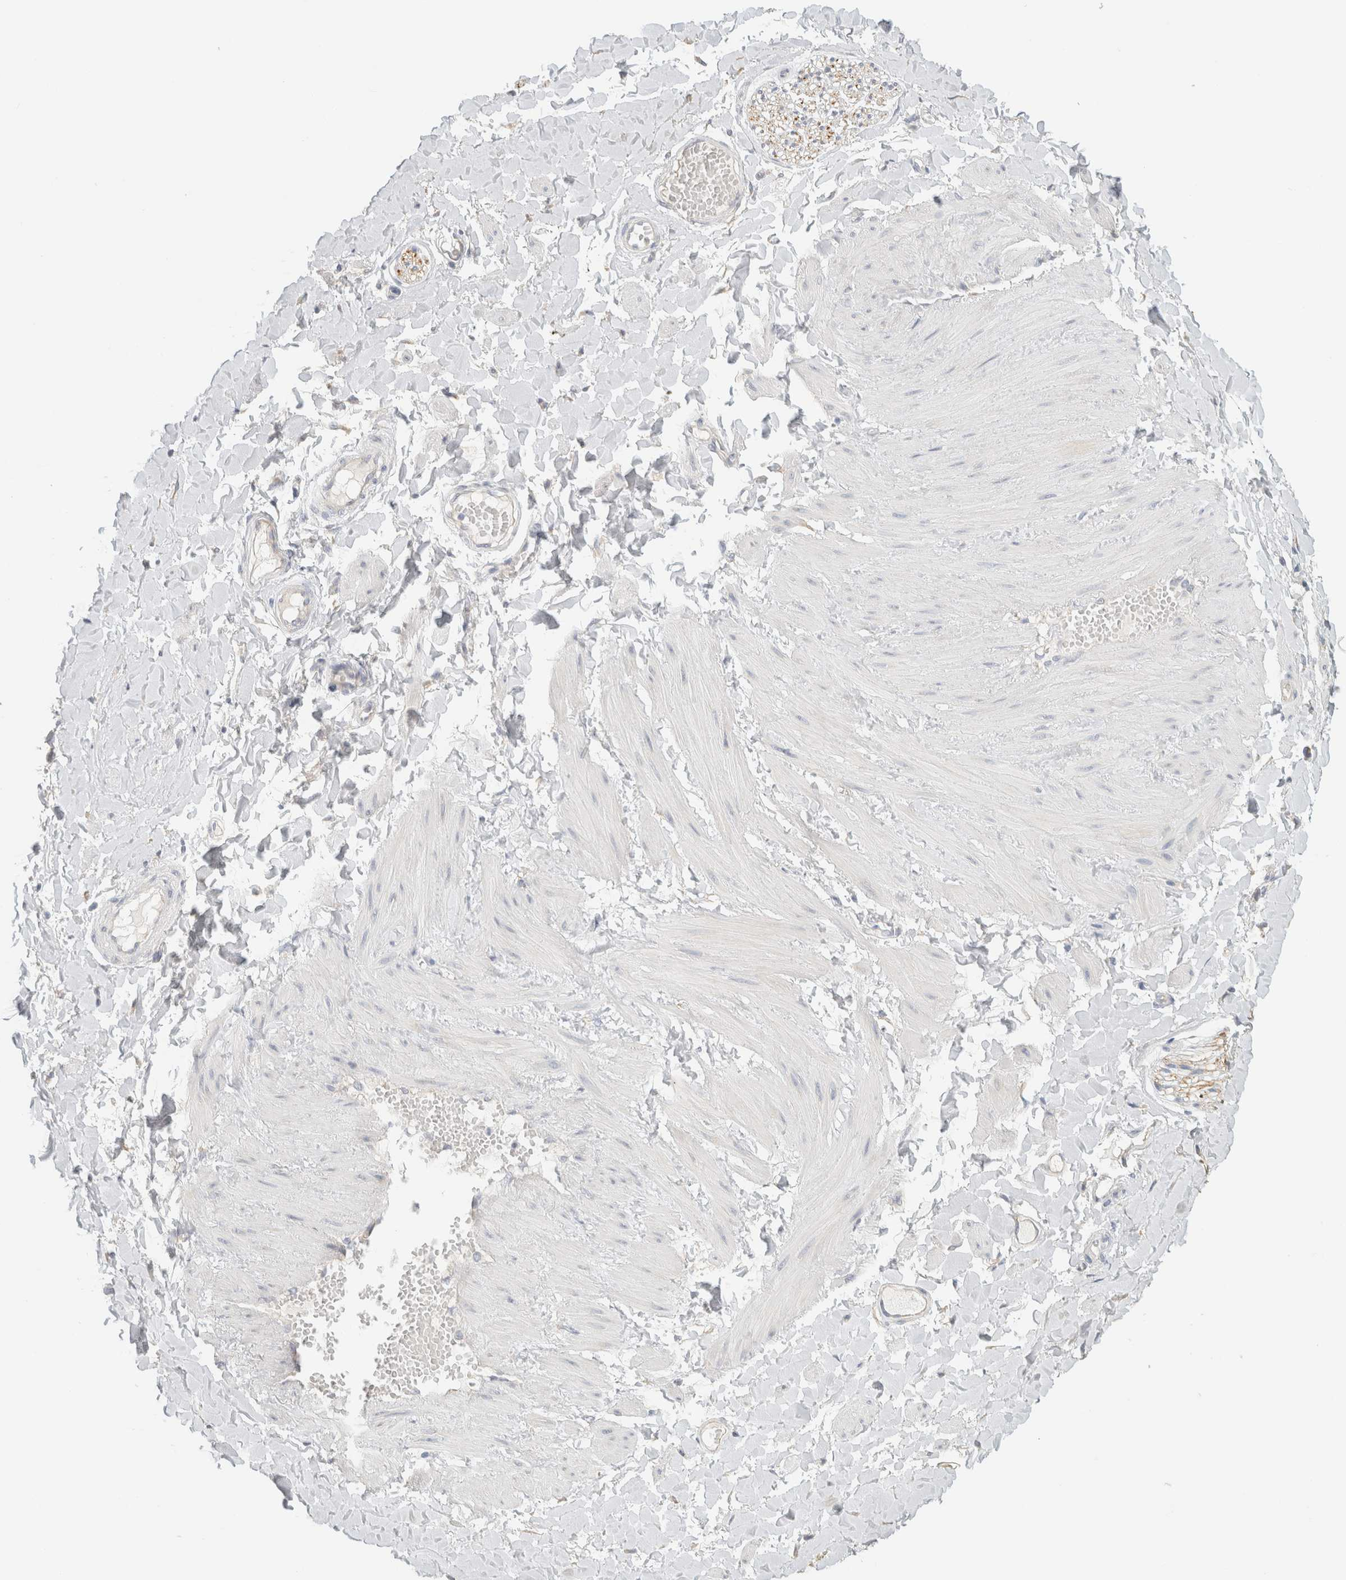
{"staining": {"intensity": "negative", "quantity": "none", "location": "none"}, "tissue": "adipose tissue", "cell_type": "Adipocytes", "image_type": "normal", "snomed": [{"axis": "morphology", "description": "Normal tissue, NOS"}, {"axis": "topography", "description": "Adipose tissue"}, {"axis": "topography", "description": "Vascular tissue"}, {"axis": "topography", "description": "Peripheral nerve tissue"}], "caption": "DAB immunohistochemical staining of benign adipose tissue demonstrates no significant expression in adipocytes.", "gene": "NEFM", "patient": {"sex": "male", "age": 25}}